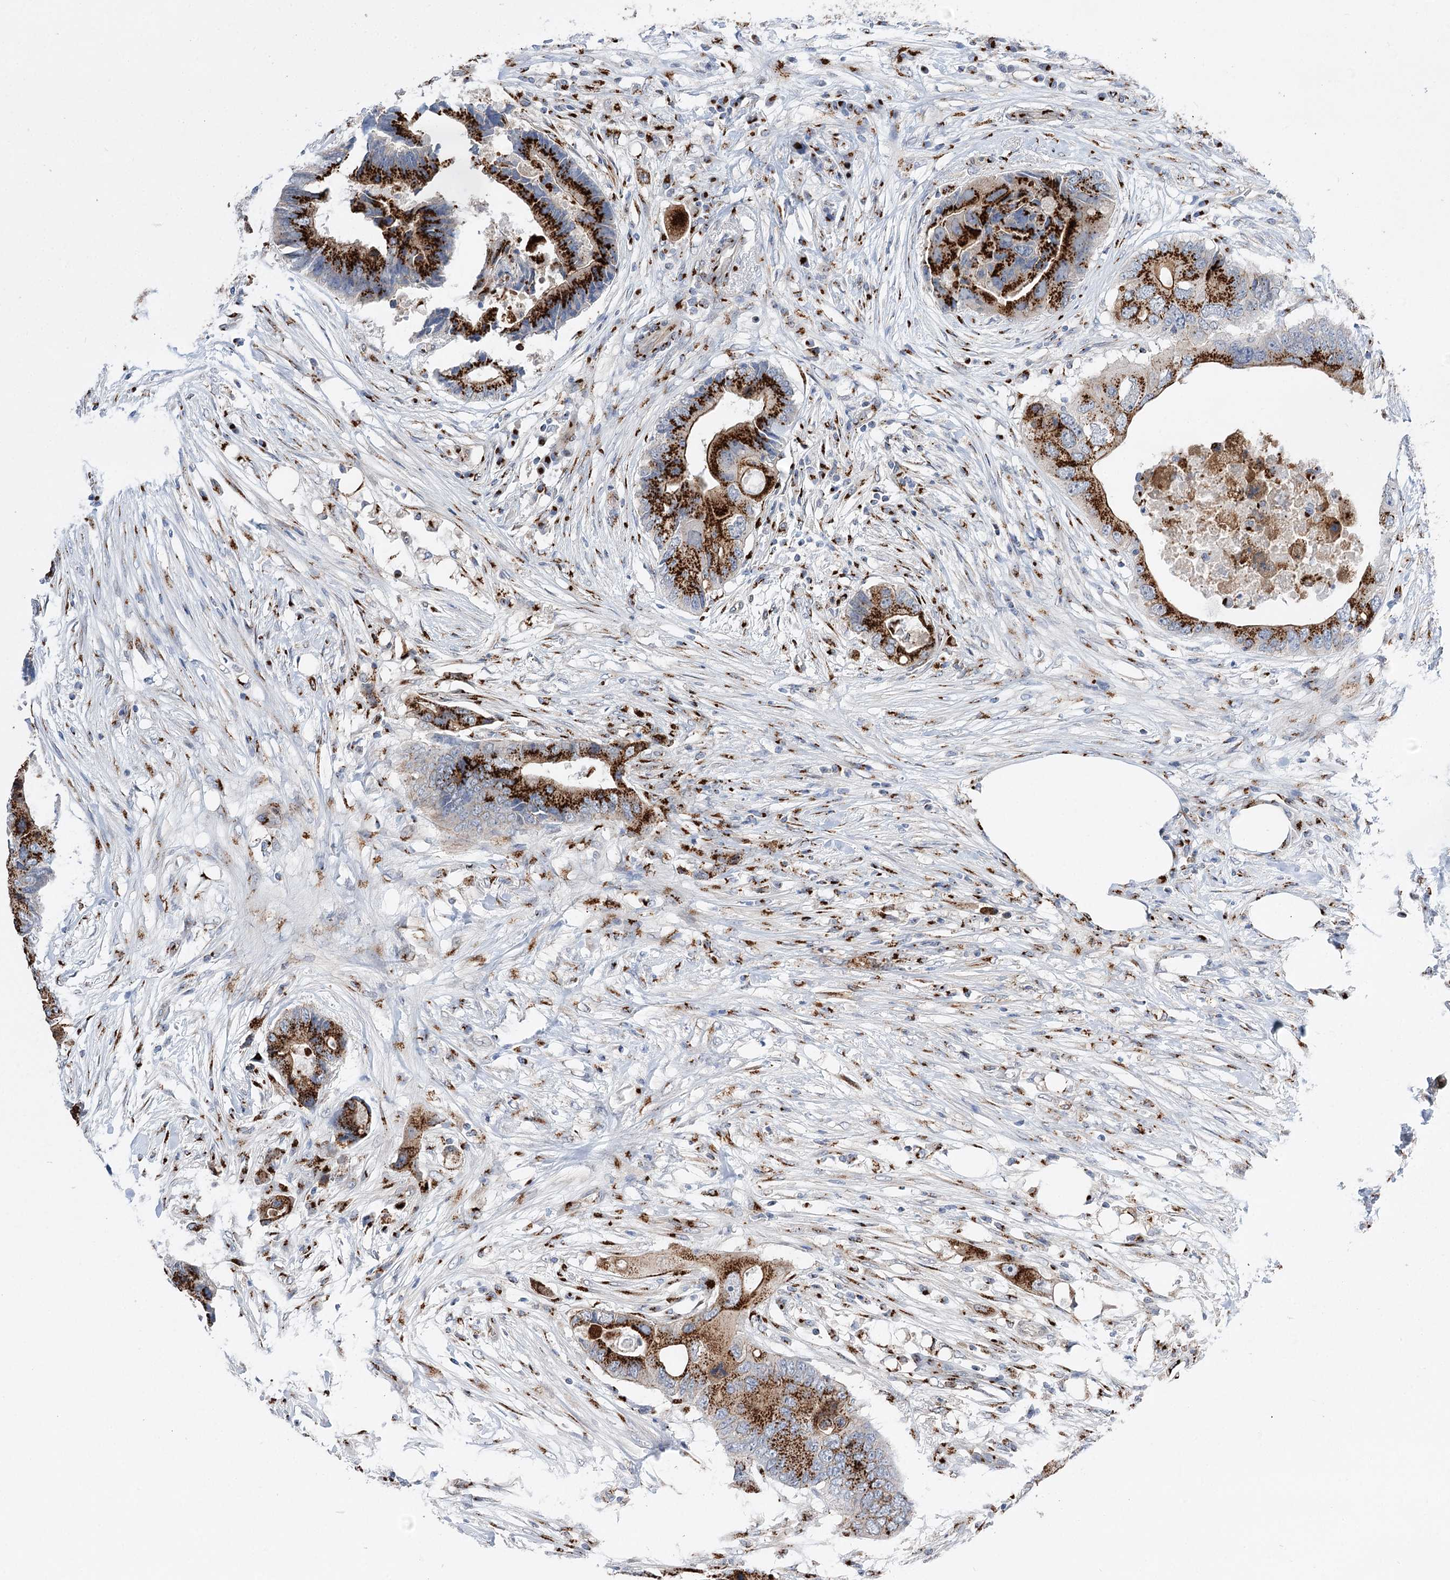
{"staining": {"intensity": "strong", "quantity": ">75%", "location": "cytoplasmic/membranous"}, "tissue": "colorectal cancer", "cell_type": "Tumor cells", "image_type": "cancer", "snomed": [{"axis": "morphology", "description": "Adenocarcinoma, NOS"}, {"axis": "topography", "description": "Colon"}], "caption": "Tumor cells demonstrate high levels of strong cytoplasmic/membranous staining in approximately >75% of cells in human colorectal adenocarcinoma.", "gene": "TMEM165", "patient": {"sex": "male", "age": 71}}